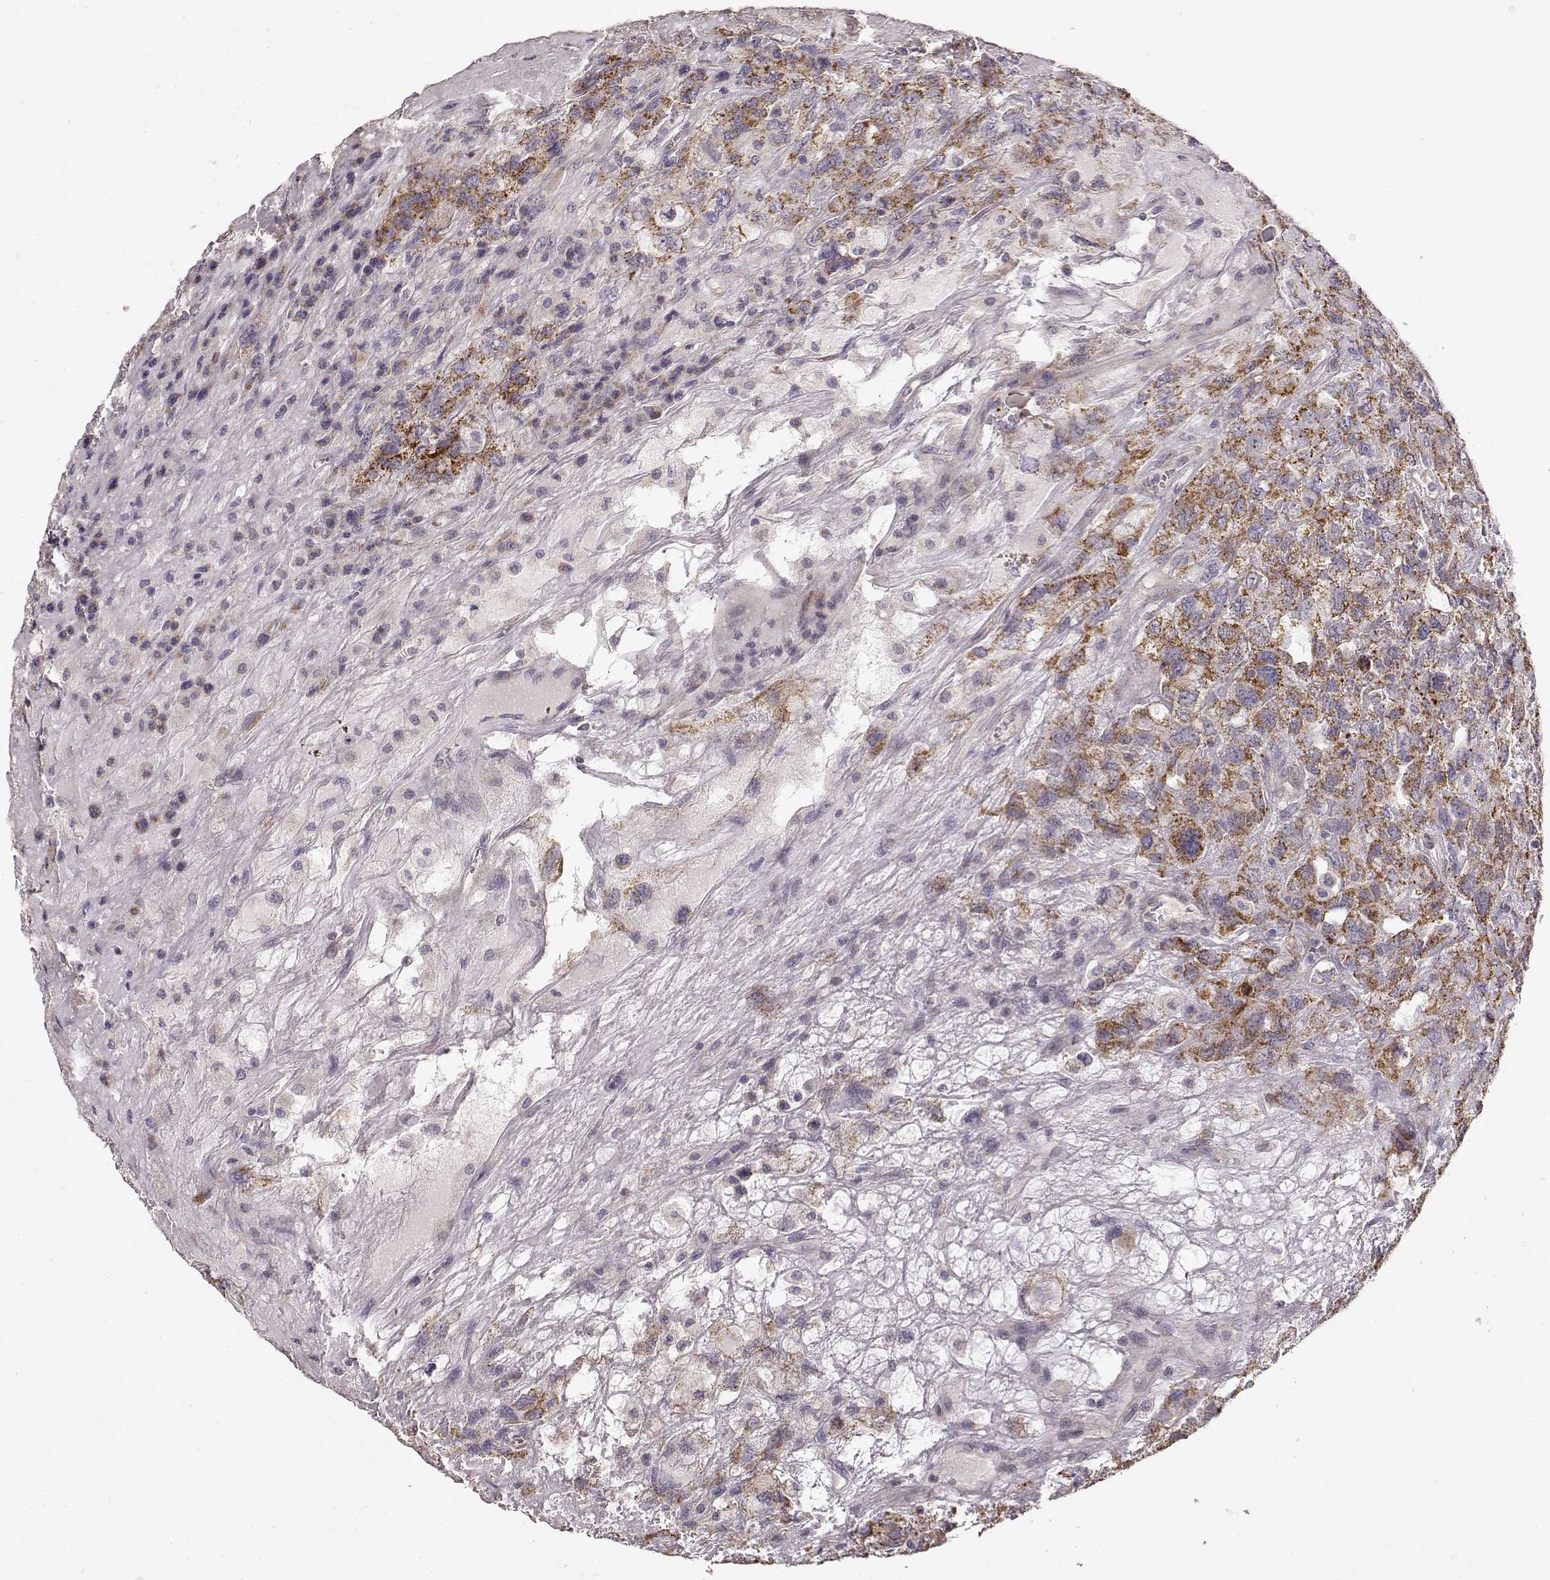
{"staining": {"intensity": "strong", "quantity": ">75%", "location": "cytoplasmic/membranous"}, "tissue": "testis cancer", "cell_type": "Tumor cells", "image_type": "cancer", "snomed": [{"axis": "morphology", "description": "Seminoma, NOS"}, {"axis": "topography", "description": "Testis"}], "caption": "The image demonstrates immunohistochemical staining of testis seminoma. There is strong cytoplasmic/membranous positivity is seen in approximately >75% of tumor cells.", "gene": "ERBB3", "patient": {"sex": "male", "age": 52}}